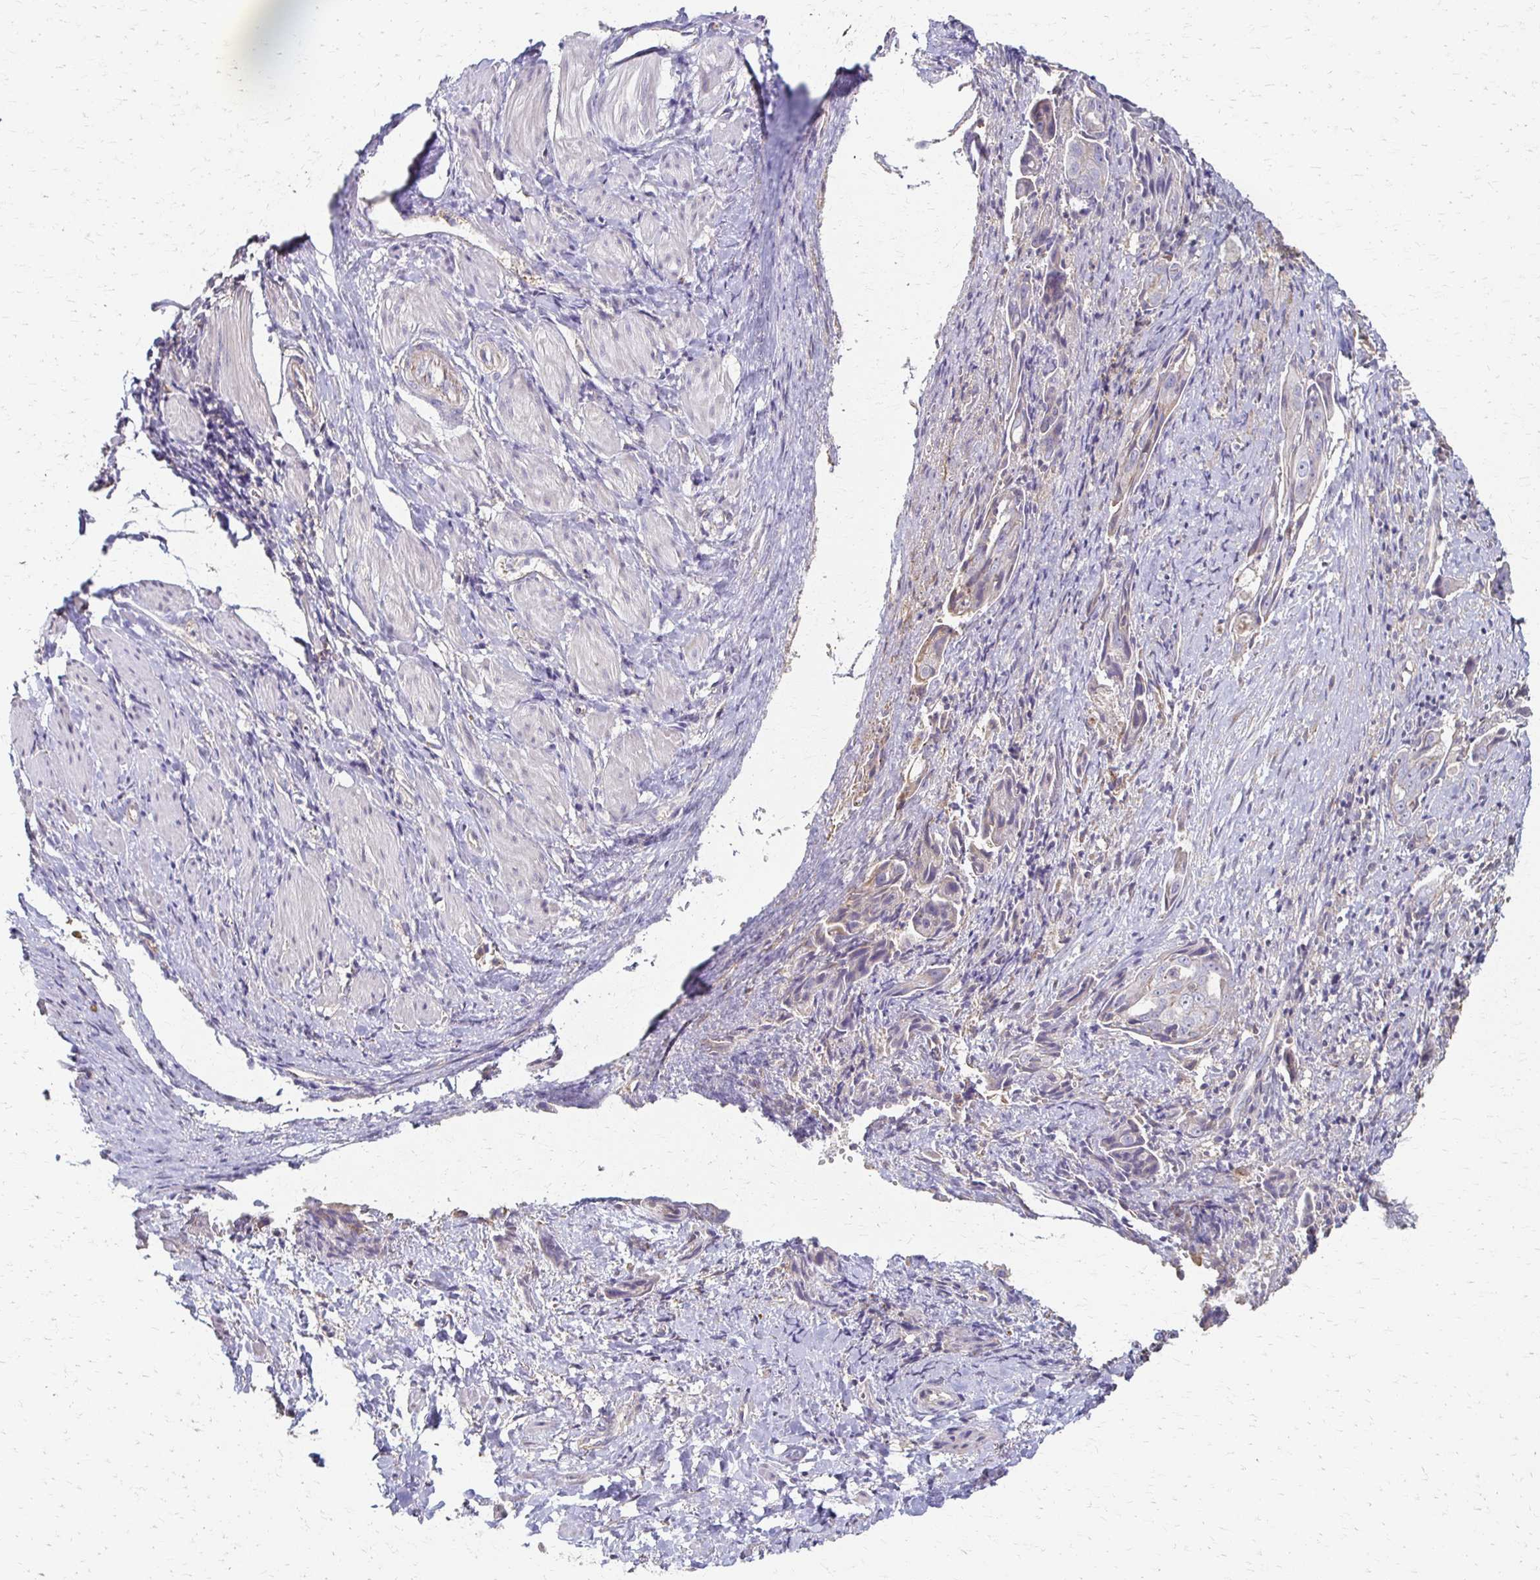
{"staining": {"intensity": "negative", "quantity": "none", "location": "none"}, "tissue": "ovarian cancer", "cell_type": "Tumor cells", "image_type": "cancer", "snomed": [{"axis": "morphology", "description": "Carcinoma, endometroid"}, {"axis": "topography", "description": "Ovary"}], "caption": "Ovarian endometroid carcinoma was stained to show a protein in brown. There is no significant staining in tumor cells.", "gene": "C1QTNF7", "patient": {"sex": "female", "age": 70}}